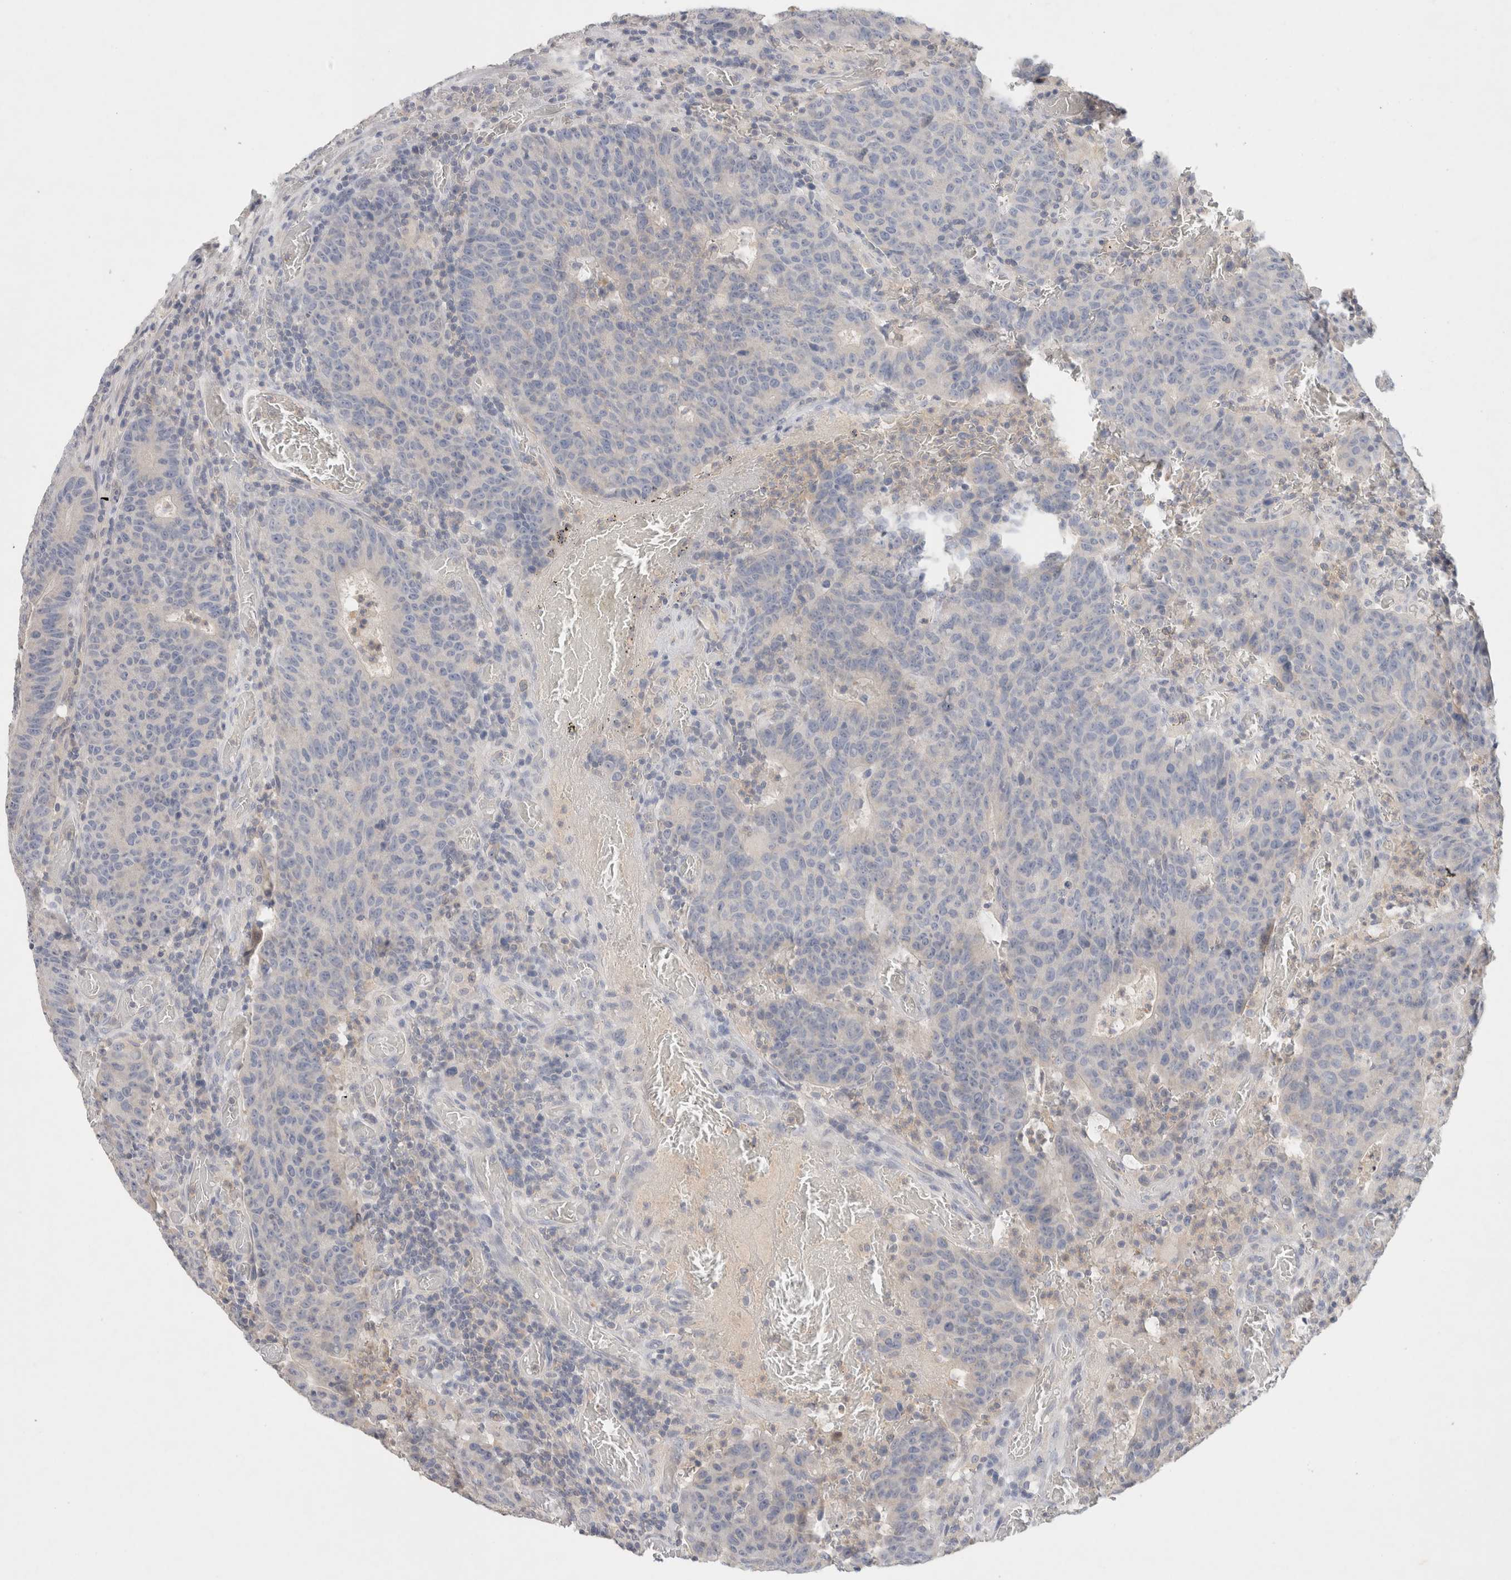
{"staining": {"intensity": "negative", "quantity": "none", "location": "none"}, "tissue": "colorectal cancer", "cell_type": "Tumor cells", "image_type": "cancer", "snomed": [{"axis": "morphology", "description": "Adenocarcinoma, NOS"}, {"axis": "topography", "description": "Colon"}], "caption": "A micrograph of colorectal cancer (adenocarcinoma) stained for a protein exhibits no brown staining in tumor cells. (Stains: DAB IHC with hematoxylin counter stain, Microscopy: brightfield microscopy at high magnification).", "gene": "MPP2", "patient": {"sex": "female", "age": 75}}